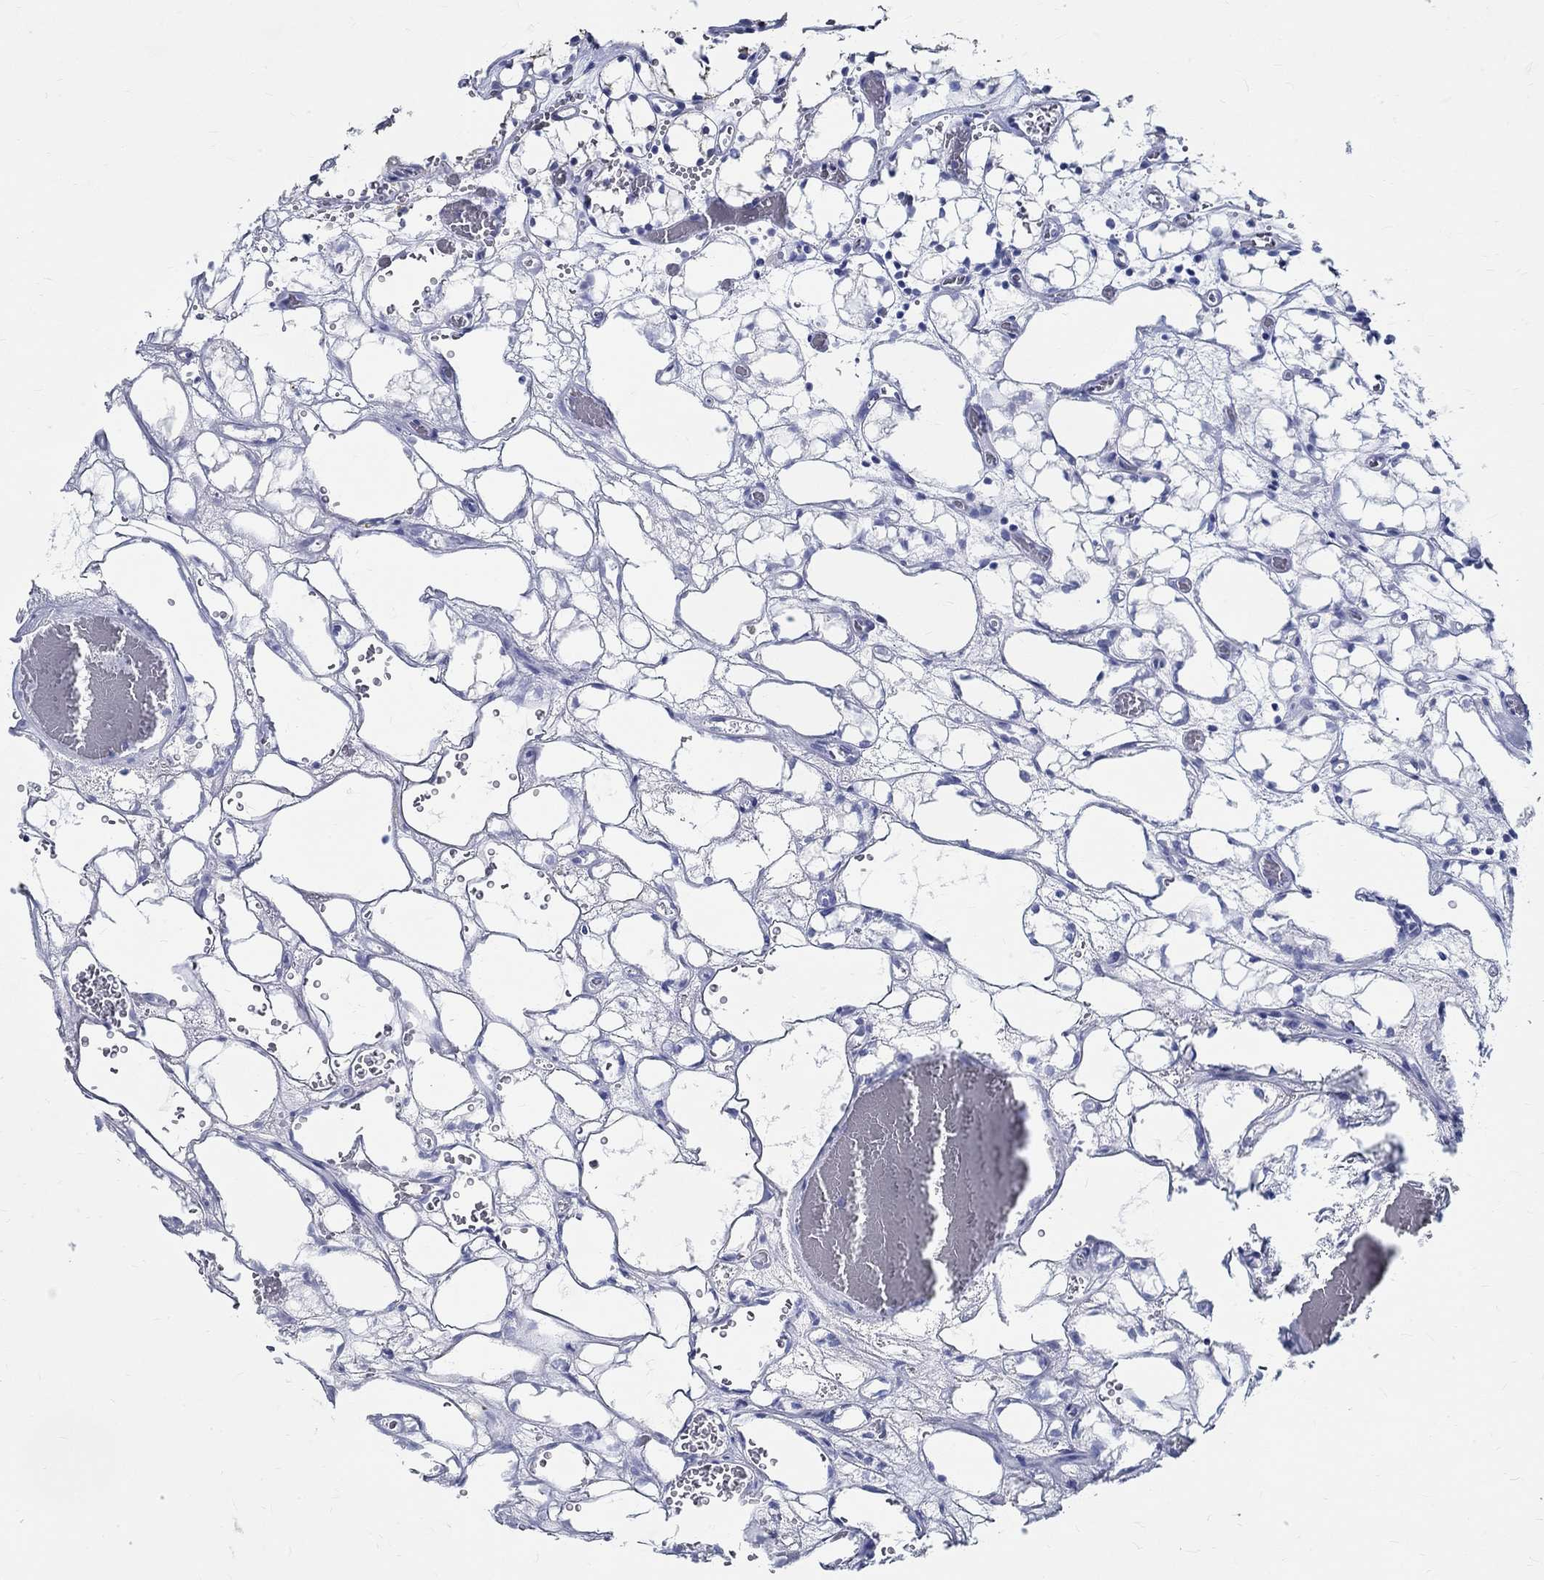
{"staining": {"intensity": "negative", "quantity": "none", "location": "none"}, "tissue": "renal cancer", "cell_type": "Tumor cells", "image_type": "cancer", "snomed": [{"axis": "morphology", "description": "Adenocarcinoma, NOS"}, {"axis": "topography", "description": "Kidney"}], "caption": "Tumor cells are negative for protein expression in human adenocarcinoma (renal).", "gene": "TSPAN16", "patient": {"sex": "female", "age": 69}}